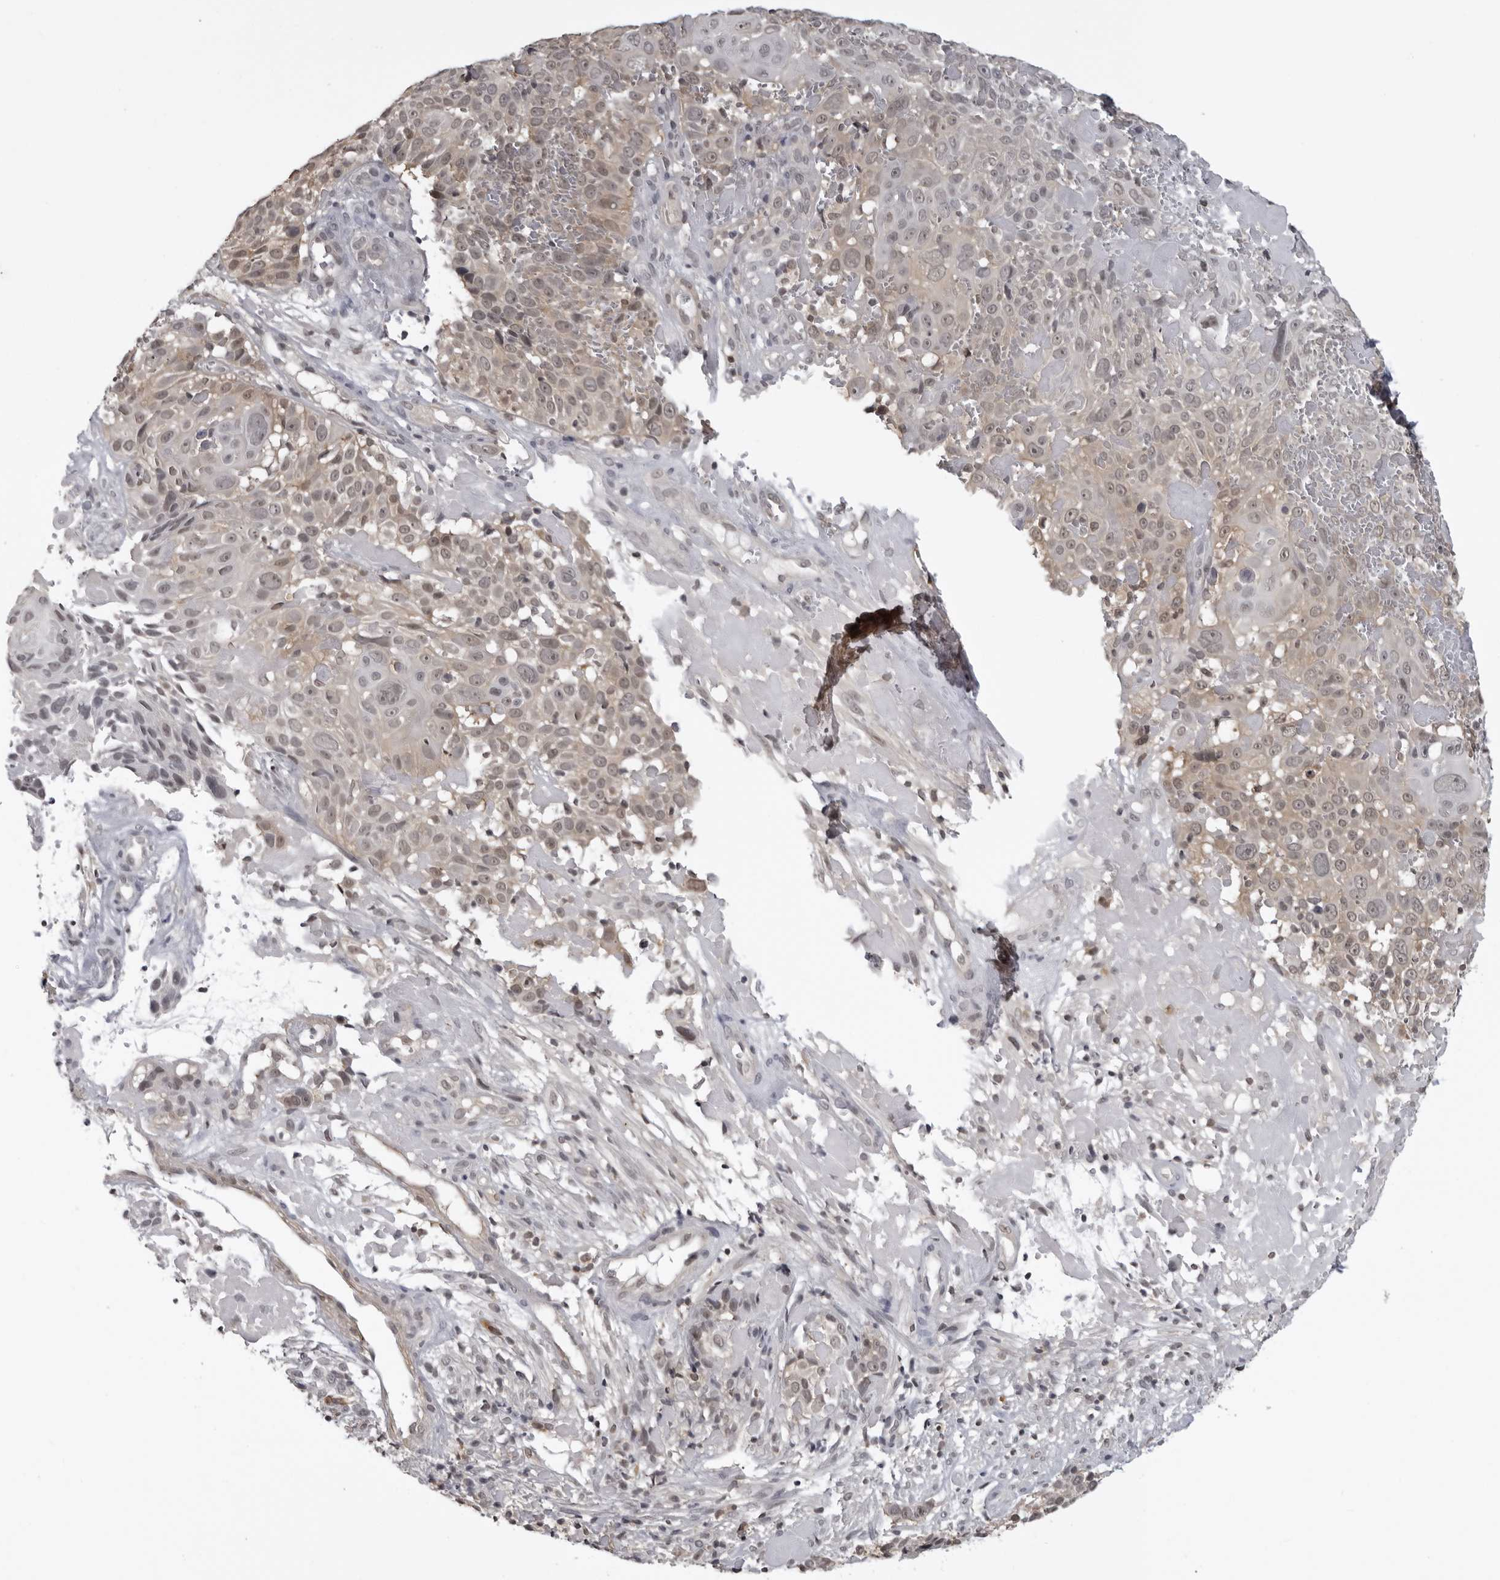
{"staining": {"intensity": "weak", "quantity": ">75%", "location": "cytoplasmic/membranous,nuclear"}, "tissue": "cervical cancer", "cell_type": "Tumor cells", "image_type": "cancer", "snomed": [{"axis": "morphology", "description": "Squamous cell carcinoma, NOS"}, {"axis": "topography", "description": "Cervix"}], "caption": "Squamous cell carcinoma (cervical) stained with a protein marker displays weak staining in tumor cells.", "gene": "PDCL3", "patient": {"sex": "female", "age": 74}}